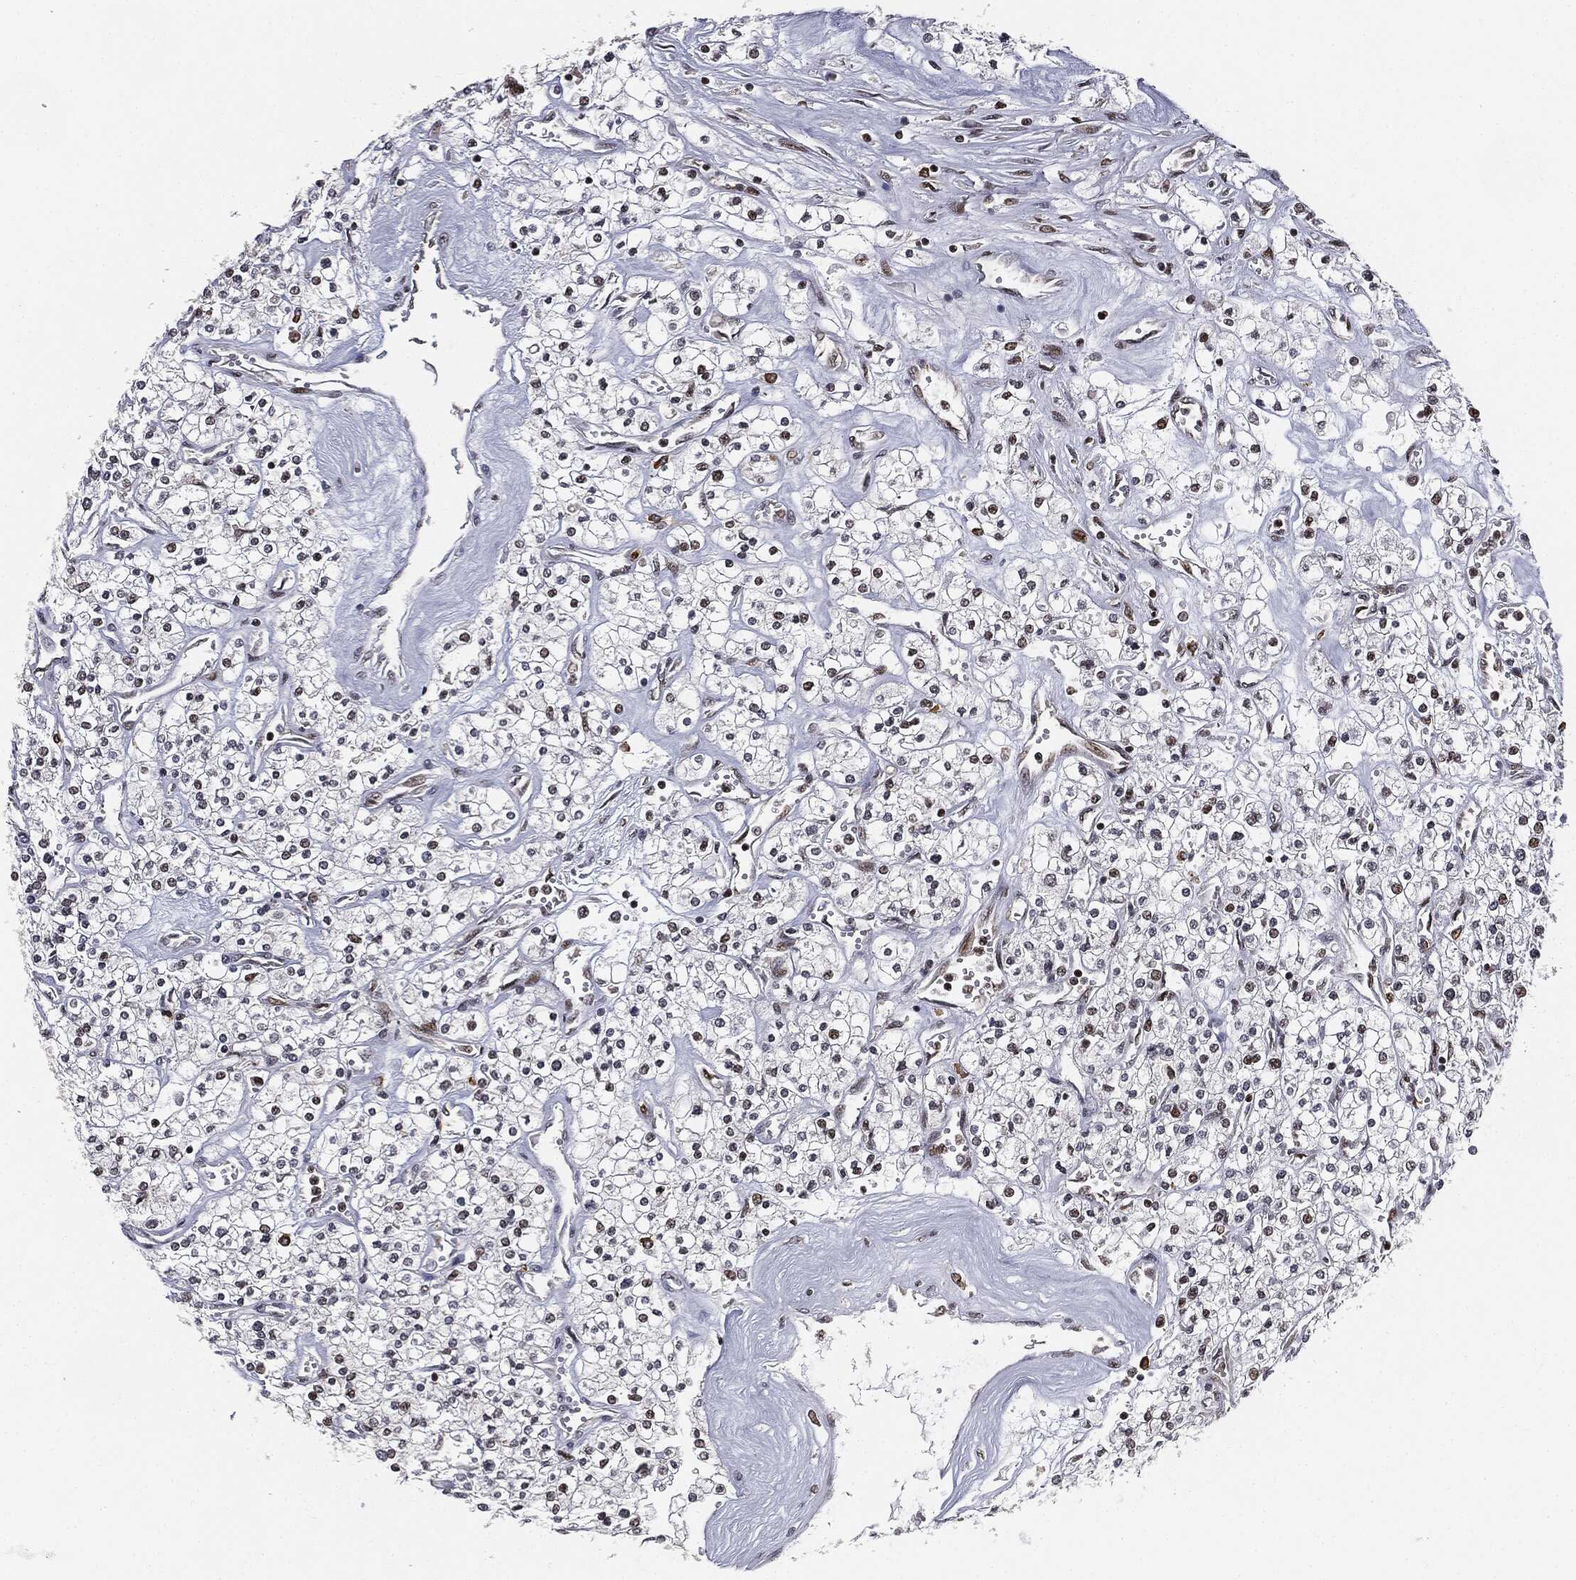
{"staining": {"intensity": "weak", "quantity": "<25%", "location": "nuclear"}, "tissue": "renal cancer", "cell_type": "Tumor cells", "image_type": "cancer", "snomed": [{"axis": "morphology", "description": "Adenocarcinoma, NOS"}, {"axis": "topography", "description": "Kidney"}], "caption": "DAB immunohistochemical staining of human renal adenocarcinoma exhibits no significant positivity in tumor cells.", "gene": "TBC1D22A", "patient": {"sex": "male", "age": 80}}